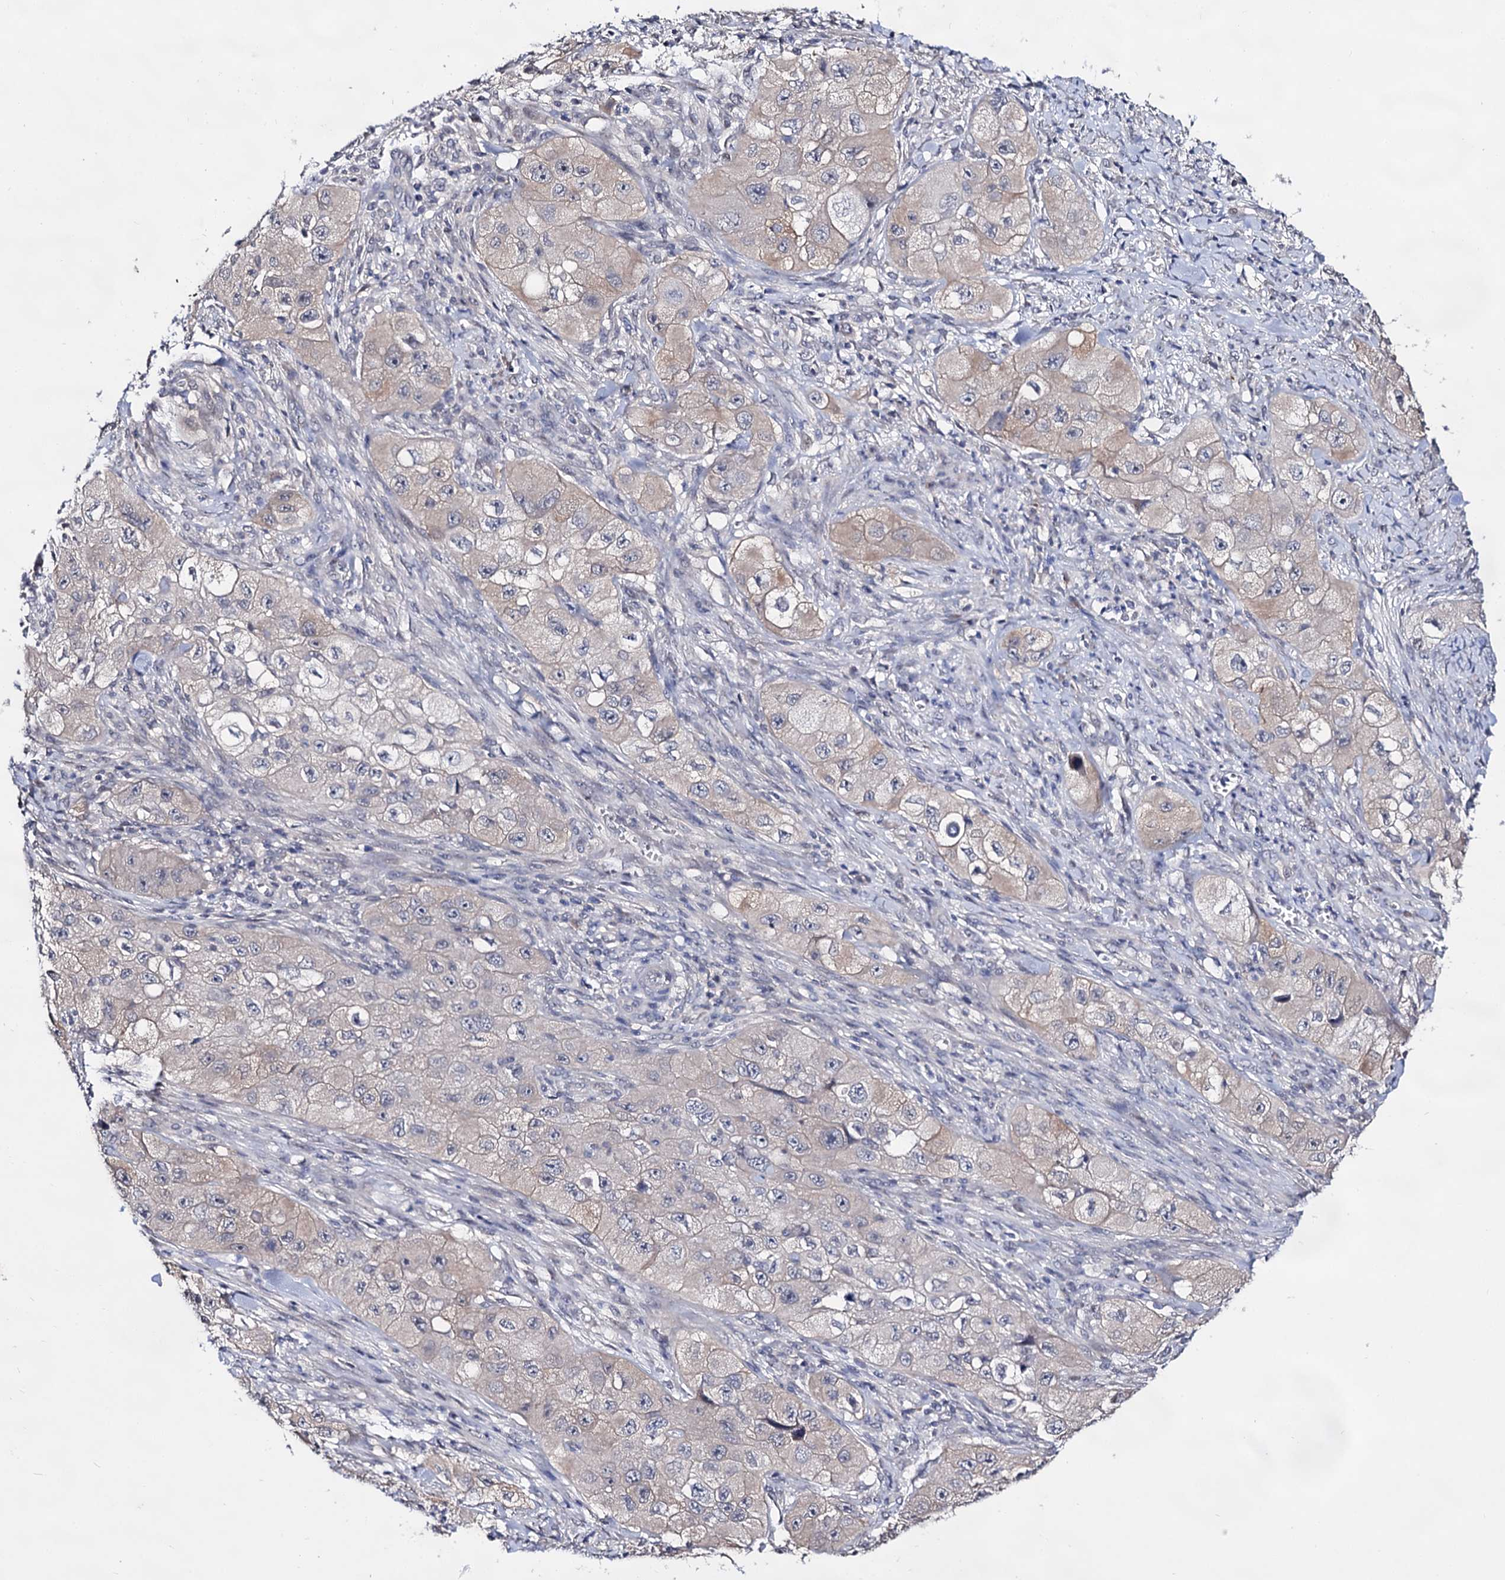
{"staining": {"intensity": "negative", "quantity": "none", "location": "none"}, "tissue": "skin cancer", "cell_type": "Tumor cells", "image_type": "cancer", "snomed": [{"axis": "morphology", "description": "Squamous cell carcinoma, NOS"}, {"axis": "topography", "description": "Skin"}, {"axis": "topography", "description": "Subcutis"}], "caption": "A micrograph of skin cancer stained for a protein reveals no brown staining in tumor cells.", "gene": "ARFIP2", "patient": {"sex": "male", "age": 73}}